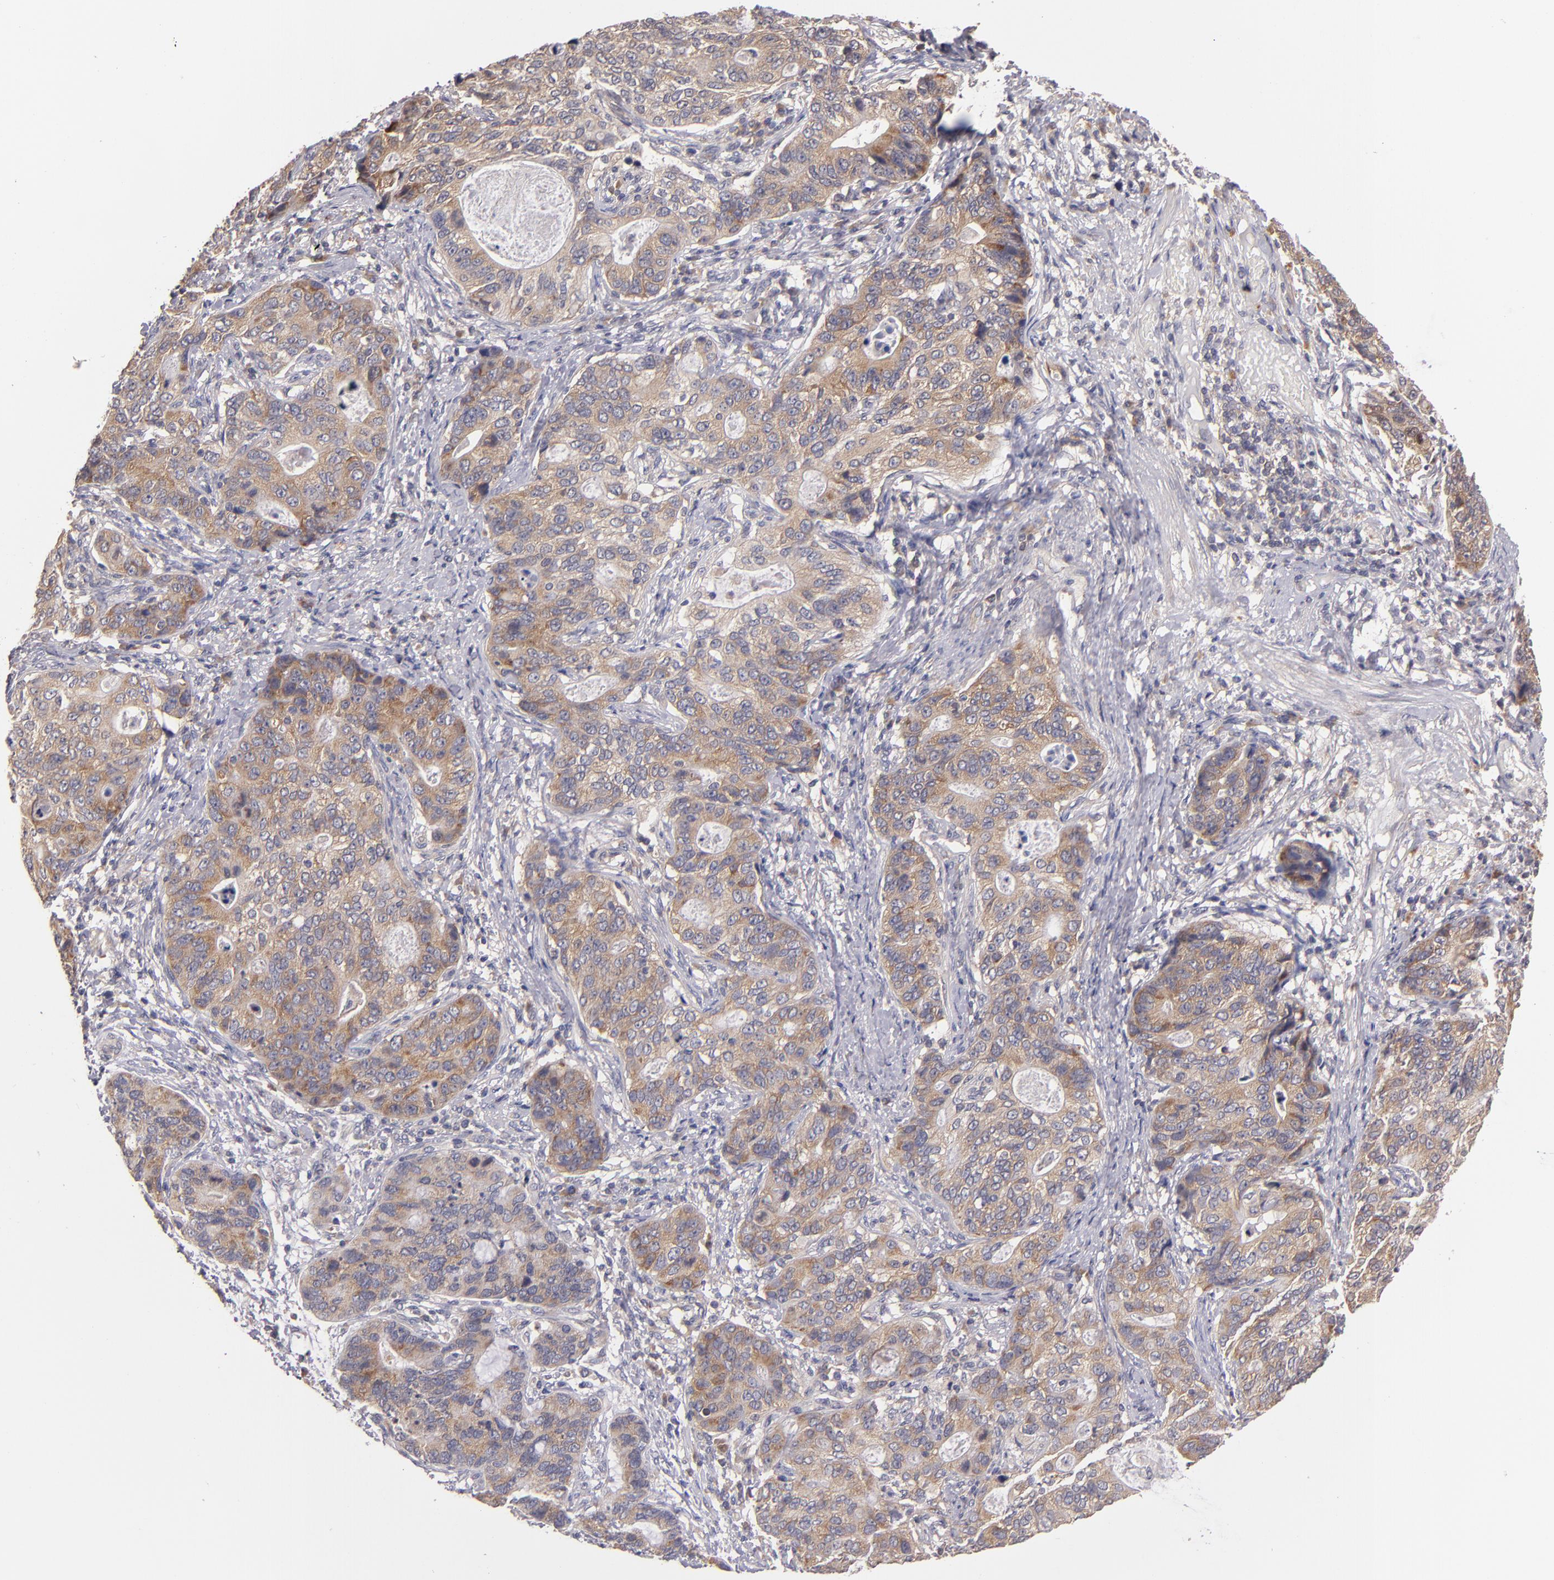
{"staining": {"intensity": "moderate", "quantity": ">75%", "location": "cytoplasmic/membranous"}, "tissue": "stomach cancer", "cell_type": "Tumor cells", "image_type": "cancer", "snomed": [{"axis": "morphology", "description": "Adenocarcinoma, NOS"}, {"axis": "topography", "description": "Esophagus"}, {"axis": "topography", "description": "Stomach"}], "caption": "The image reveals staining of stomach cancer (adenocarcinoma), revealing moderate cytoplasmic/membranous protein positivity (brown color) within tumor cells. Ihc stains the protein of interest in brown and the nuclei are stained blue.", "gene": "UPF3B", "patient": {"sex": "male", "age": 74}}